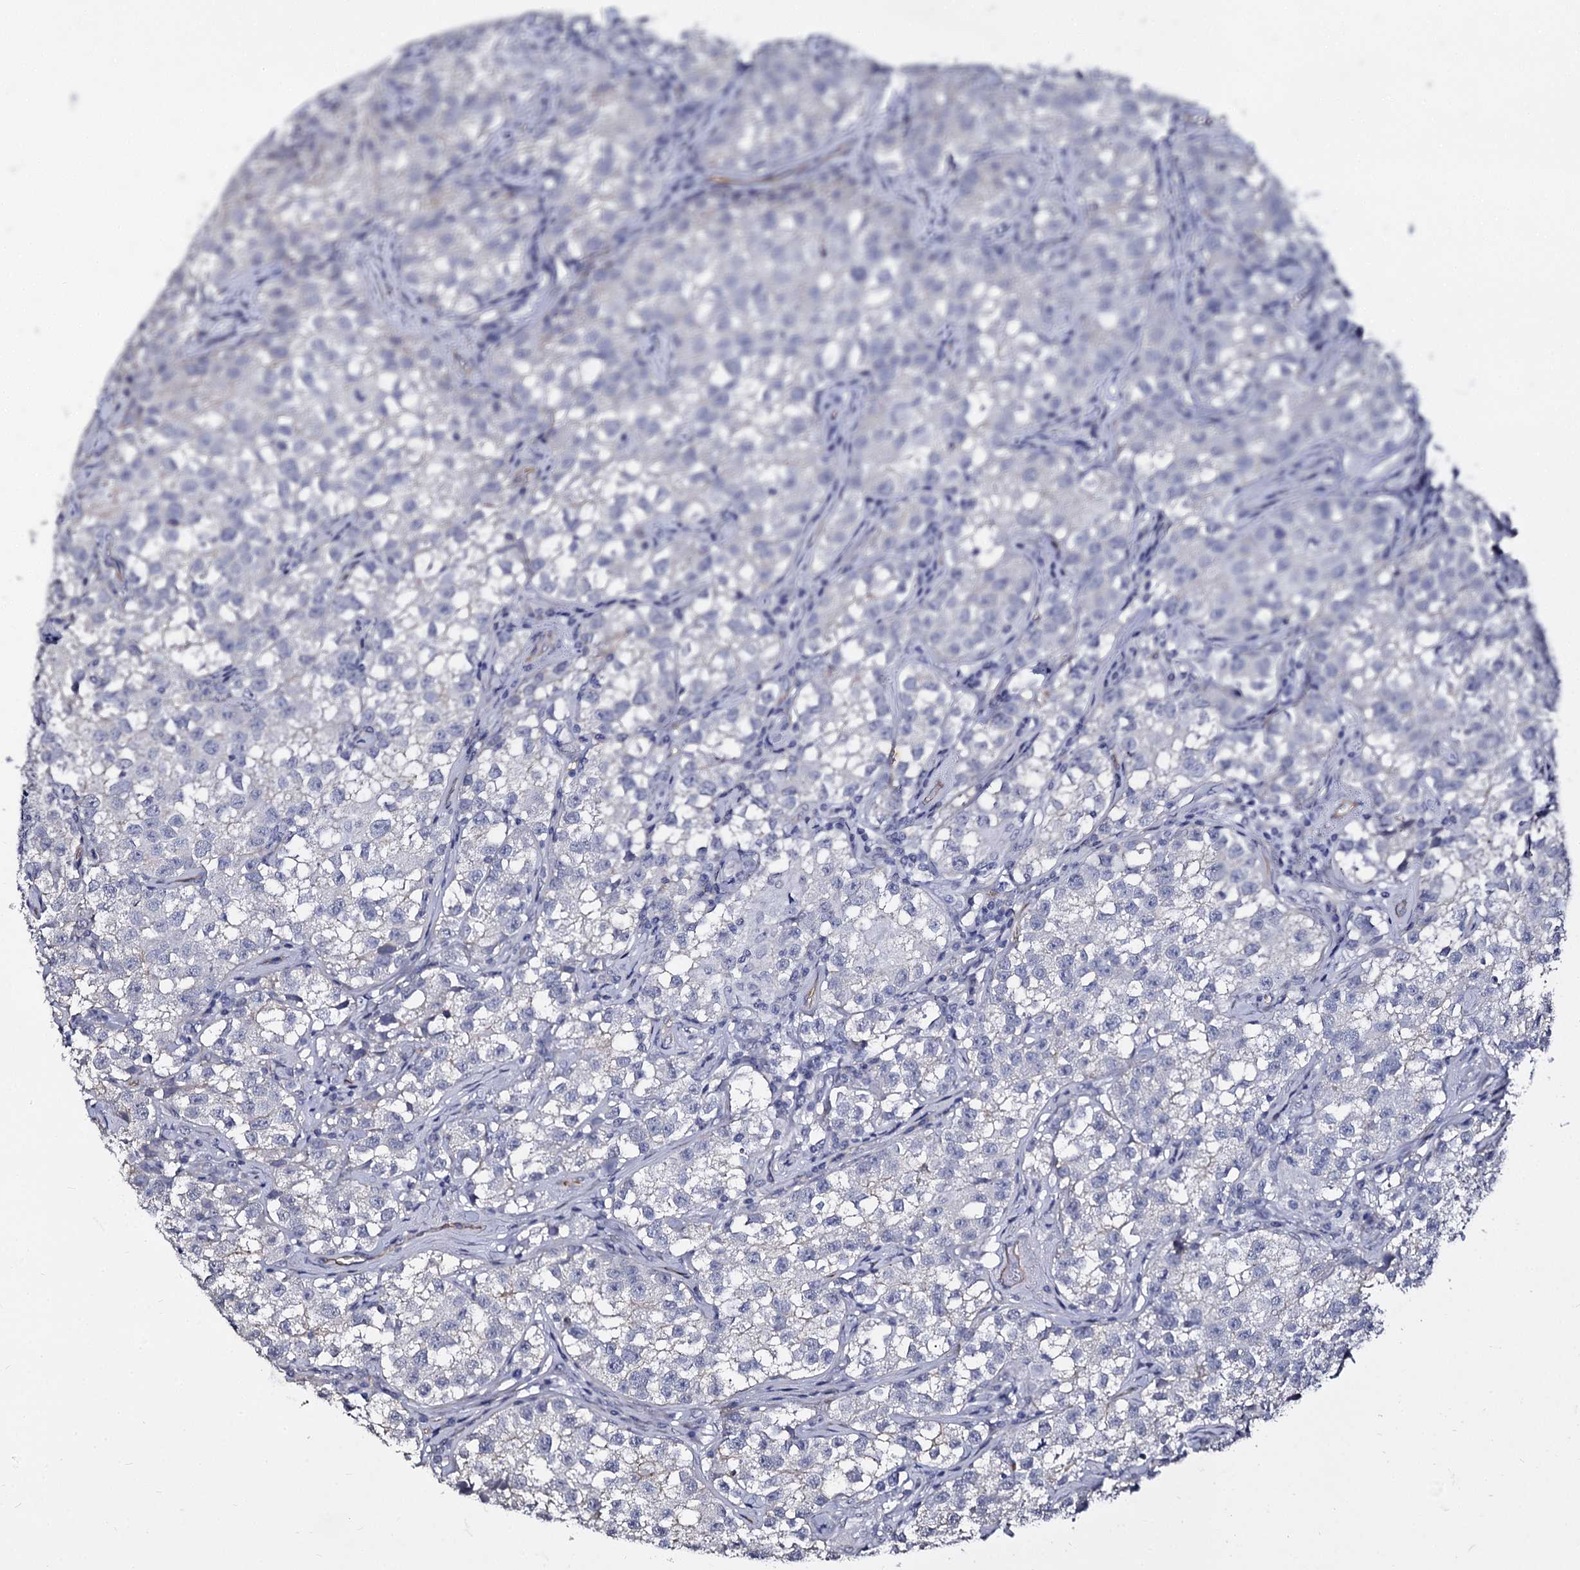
{"staining": {"intensity": "negative", "quantity": "none", "location": "none"}, "tissue": "testis cancer", "cell_type": "Tumor cells", "image_type": "cancer", "snomed": [{"axis": "morphology", "description": "Seminoma, NOS"}, {"axis": "morphology", "description": "Carcinoma, Embryonal, NOS"}, {"axis": "topography", "description": "Testis"}], "caption": "Human embryonal carcinoma (testis) stained for a protein using IHC demonstrates no staining in tumor cells.", "gene": "CBFB", "patient": {"sex": "male", "age": 43}}